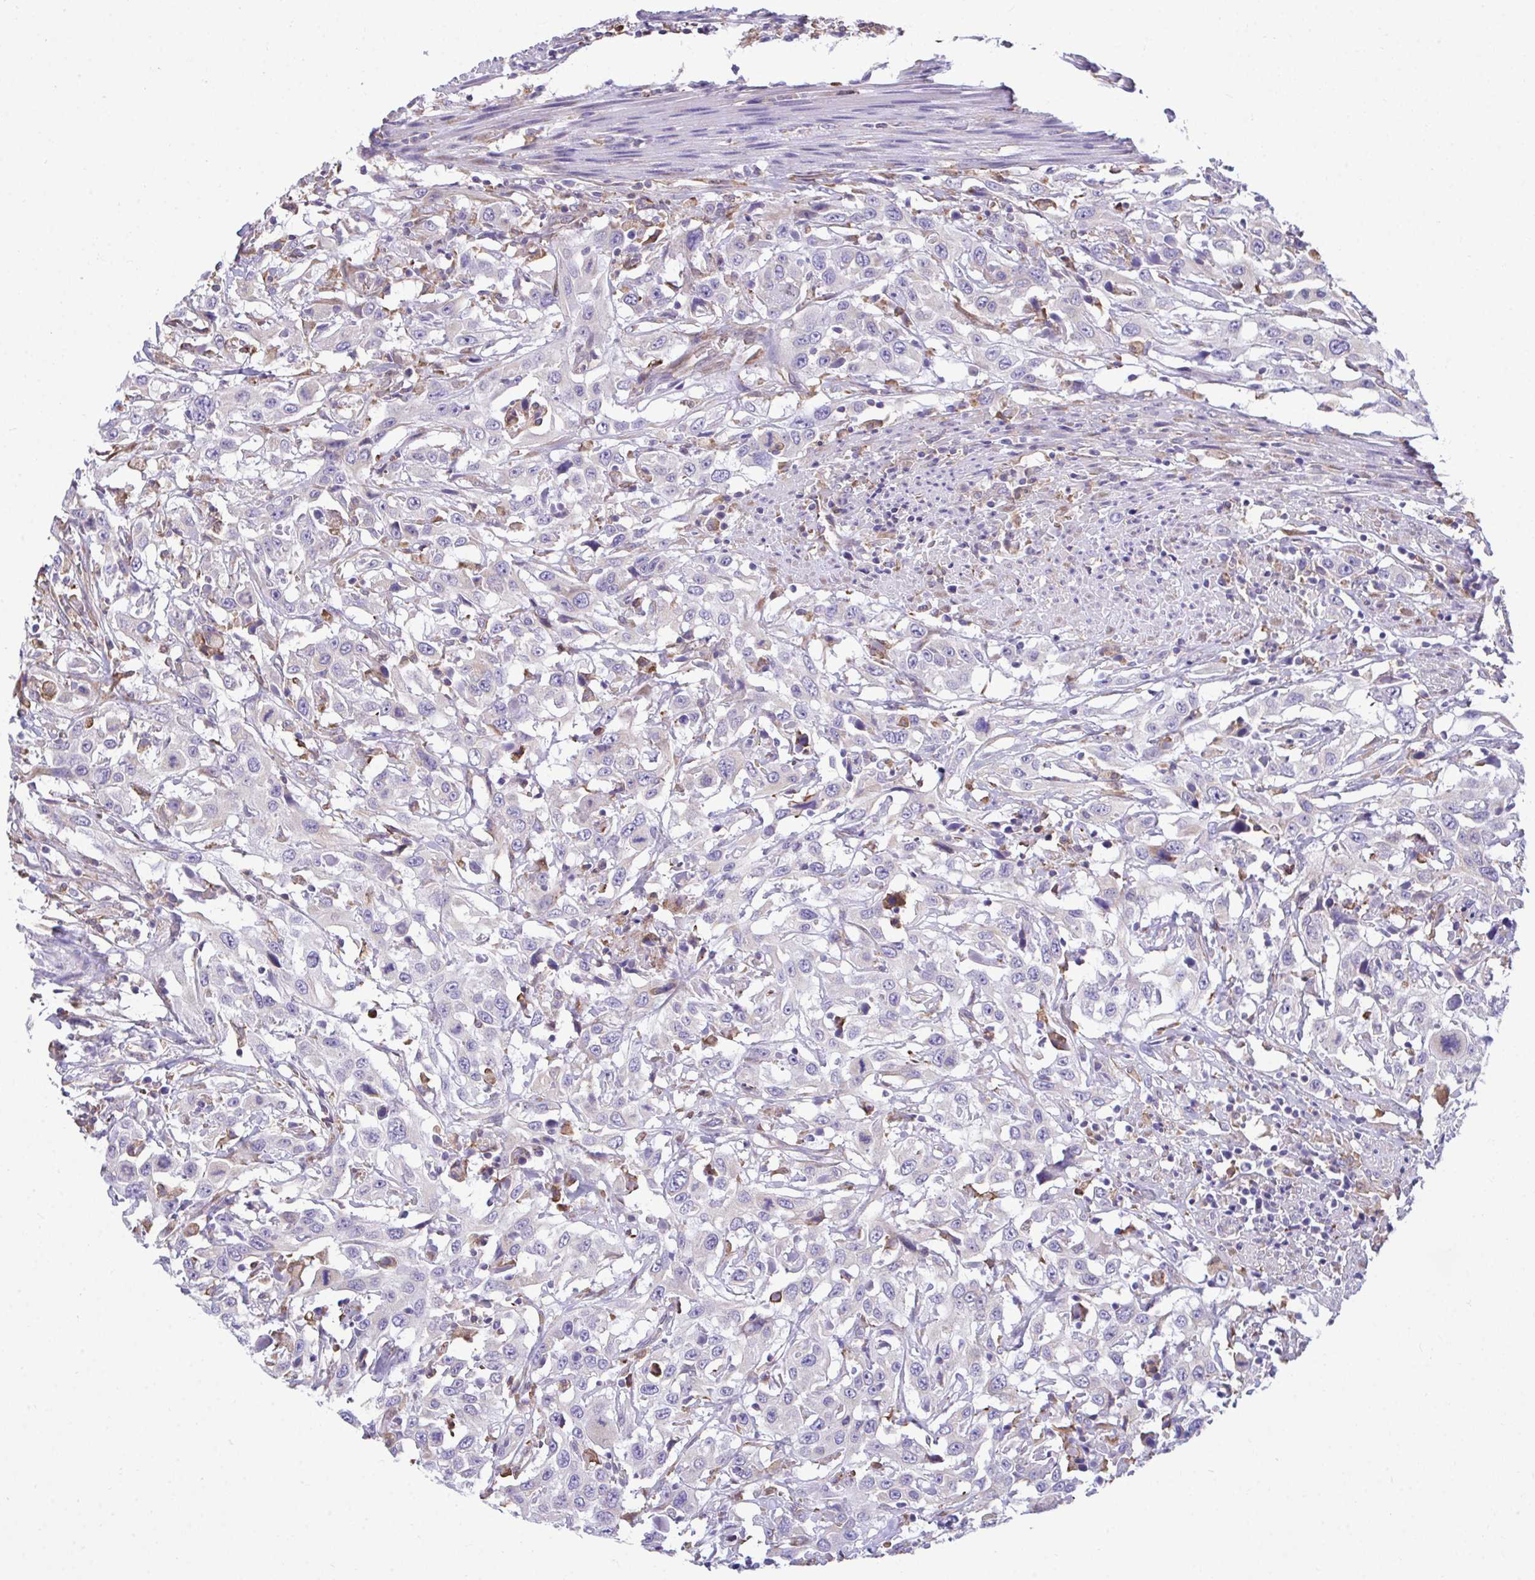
{"staining": {"intensity": "negative", "quantity": "none", "location": "none"}, "tissue": "urothelial cancer", "cell_type": "Tumor cells", "image_type": "cancer", "snomed": [{"axis": "morphology", "description": "Urothelial carcinoma, High grade"}, {"axis": "topography", "description": "Urinary bladder"}], "caption": "Tumor cells are negative for protein expression in human urothelial cancer.", "gene": "PIGK", "patient": {"sex": "male", "age": 61}}